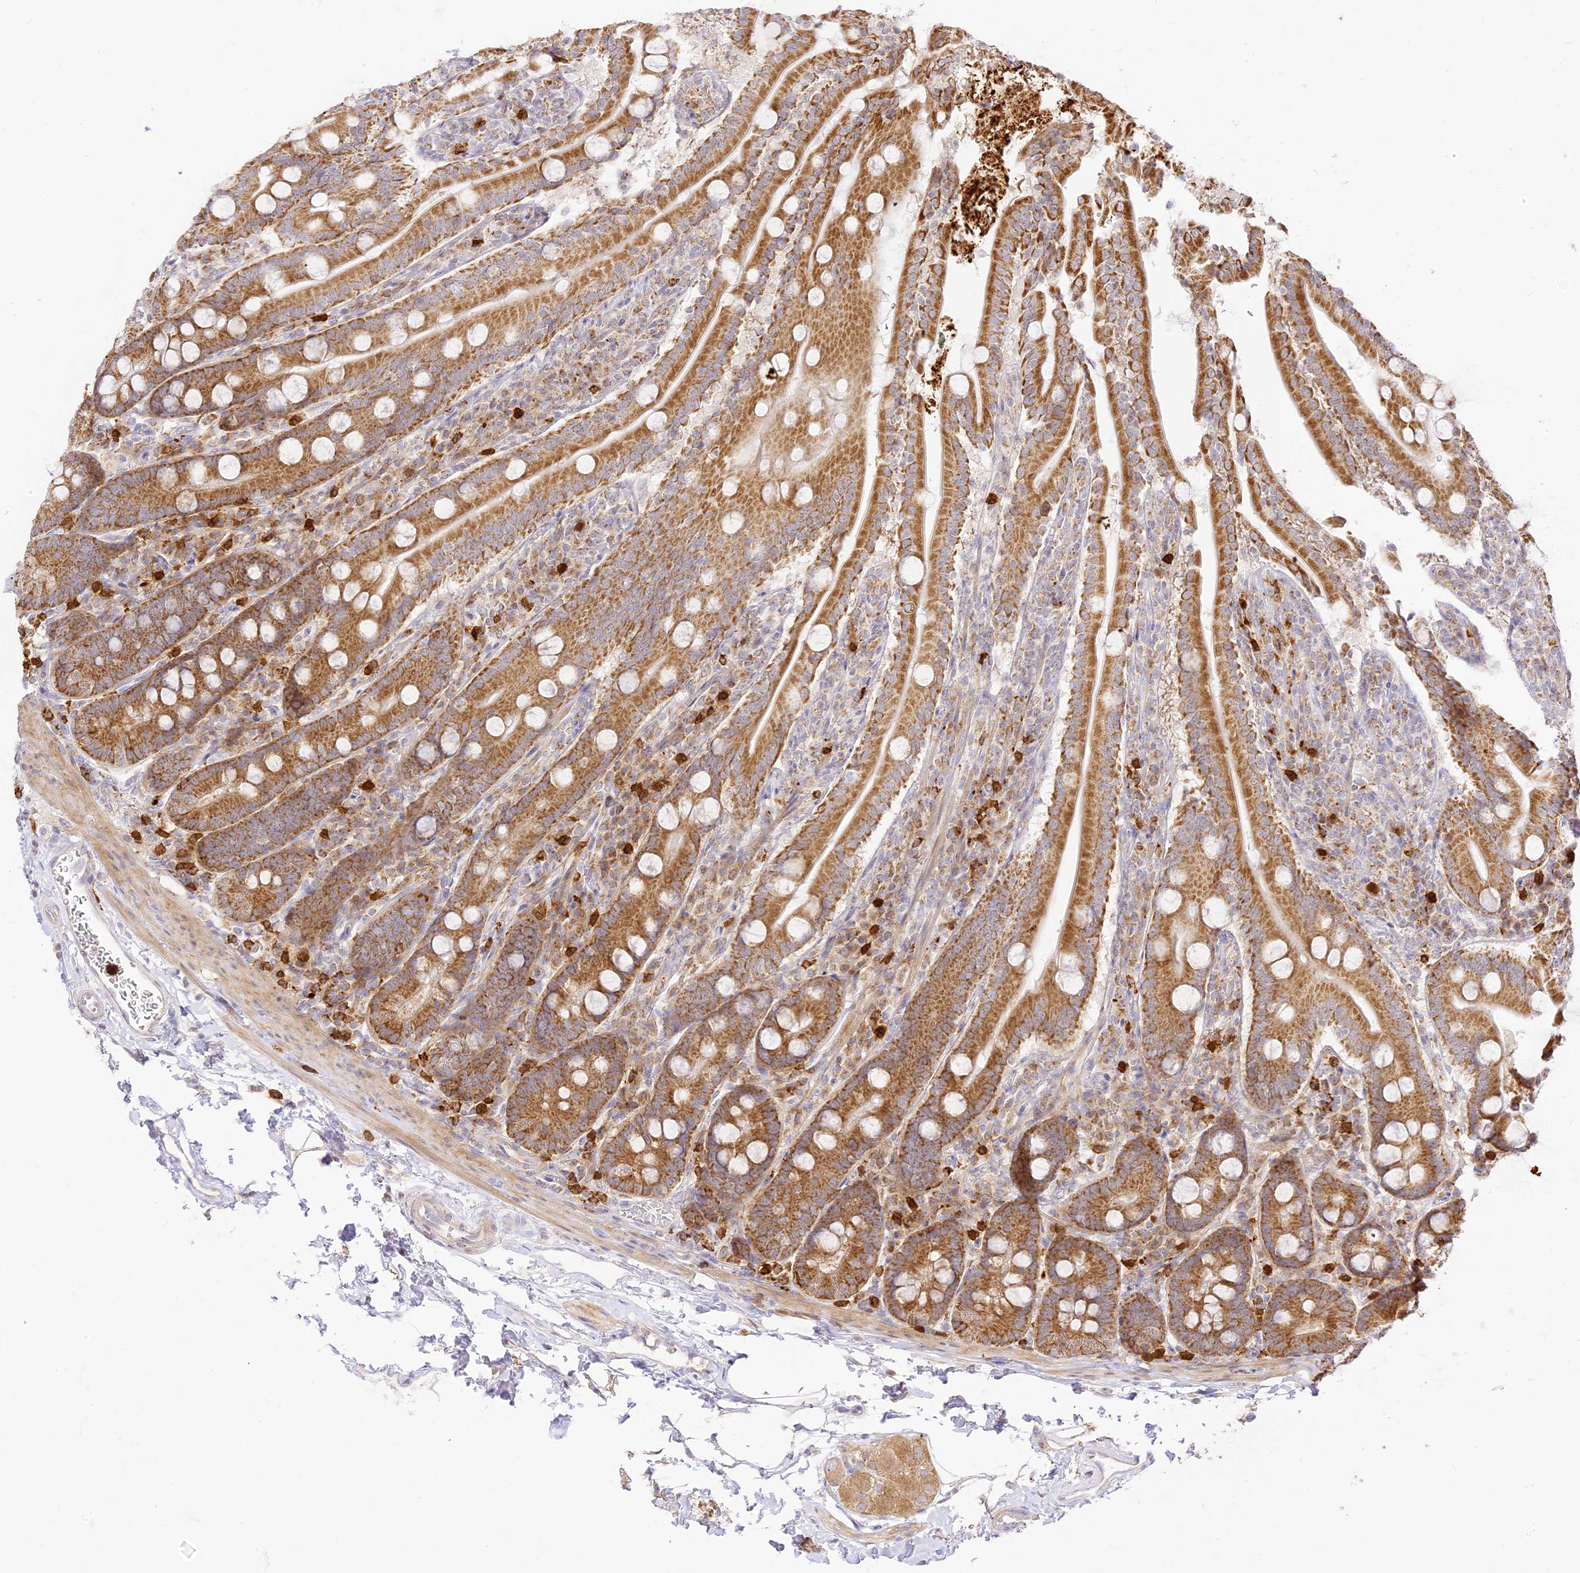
{"staining": {"intensity": "strong", "quantity": ">75%", "location": "cytoplasmic/membranous"}, "tissue": "duodenum", "cell_type": "Glandular cells", "image_type": "normal", "snomed": [{"axis": "morphology", "description": "Normal tissue, NOS"}, {"axis": "topography", "description": "Duodenum"}], "caption": "Immunohistochemistry (IHC) histopathology image of normal duodenum: human duodenum stained using immunohistochemistry (IHC) shows high levels of strong protein expression localized specifically in the cytoplasmic/membranous of glandular cells, appearing as a cytoplasmic/membranous brown color.", "gene": "LRRC15", "patient": {"sex": "male", "age": 35}}